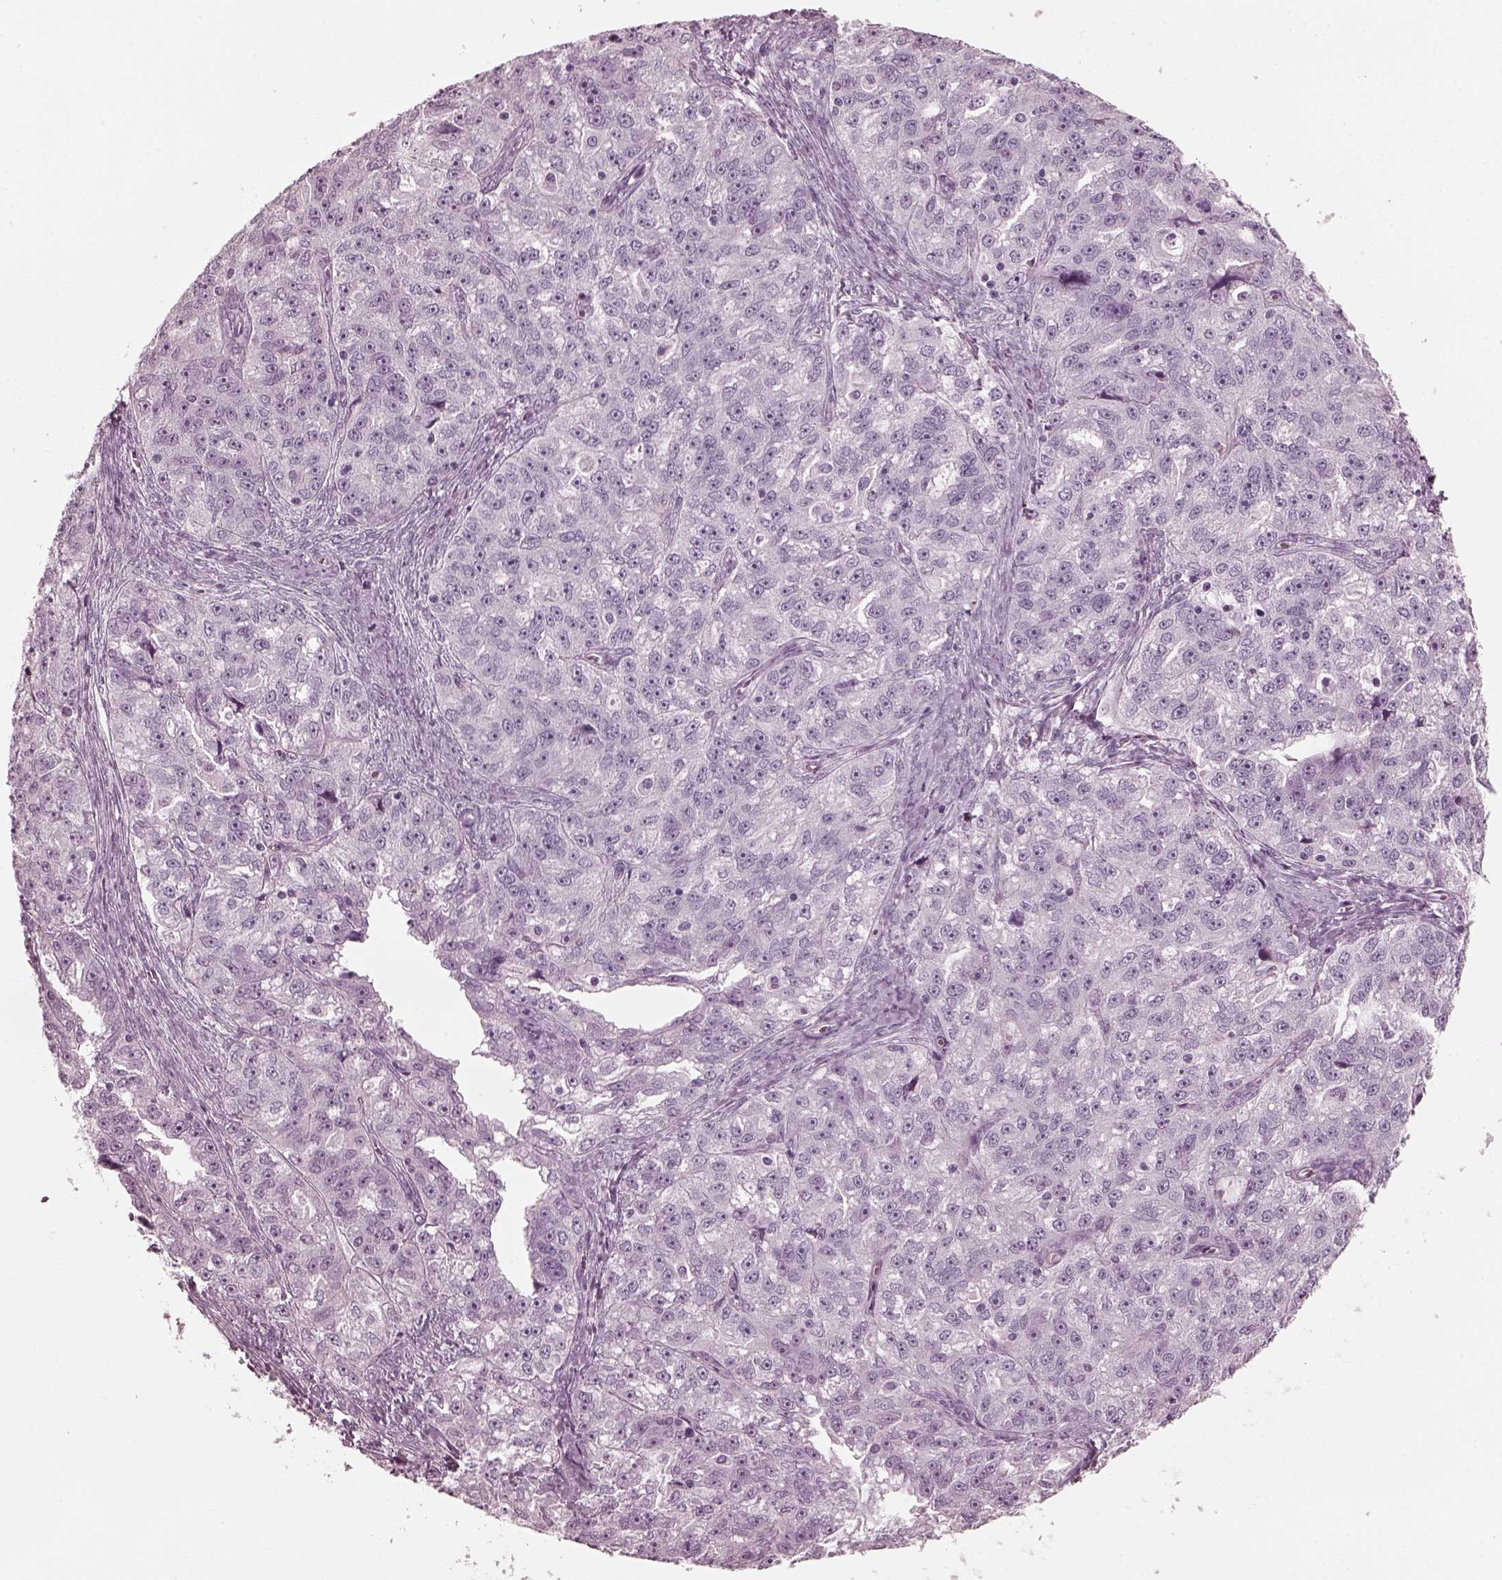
{"staining": {"intensity": "negative", "quantity": "none", "location": "none"}, "tissue": "ovarian cancer", "cell_type": "Tumor cells", "image_type": "cancer", "snomed": [{"axis": "morphology", "description": "Cystadenocarcinoma, serous, NOS"}, {"axis": "topography", "description": "Ovary"}], "caption": "Ovarian cancer stained for a protein using IHC demonstrates no positivity tumor cells.", "gene": "GRM6", "patient": {"sex": "female", "age": 51}}